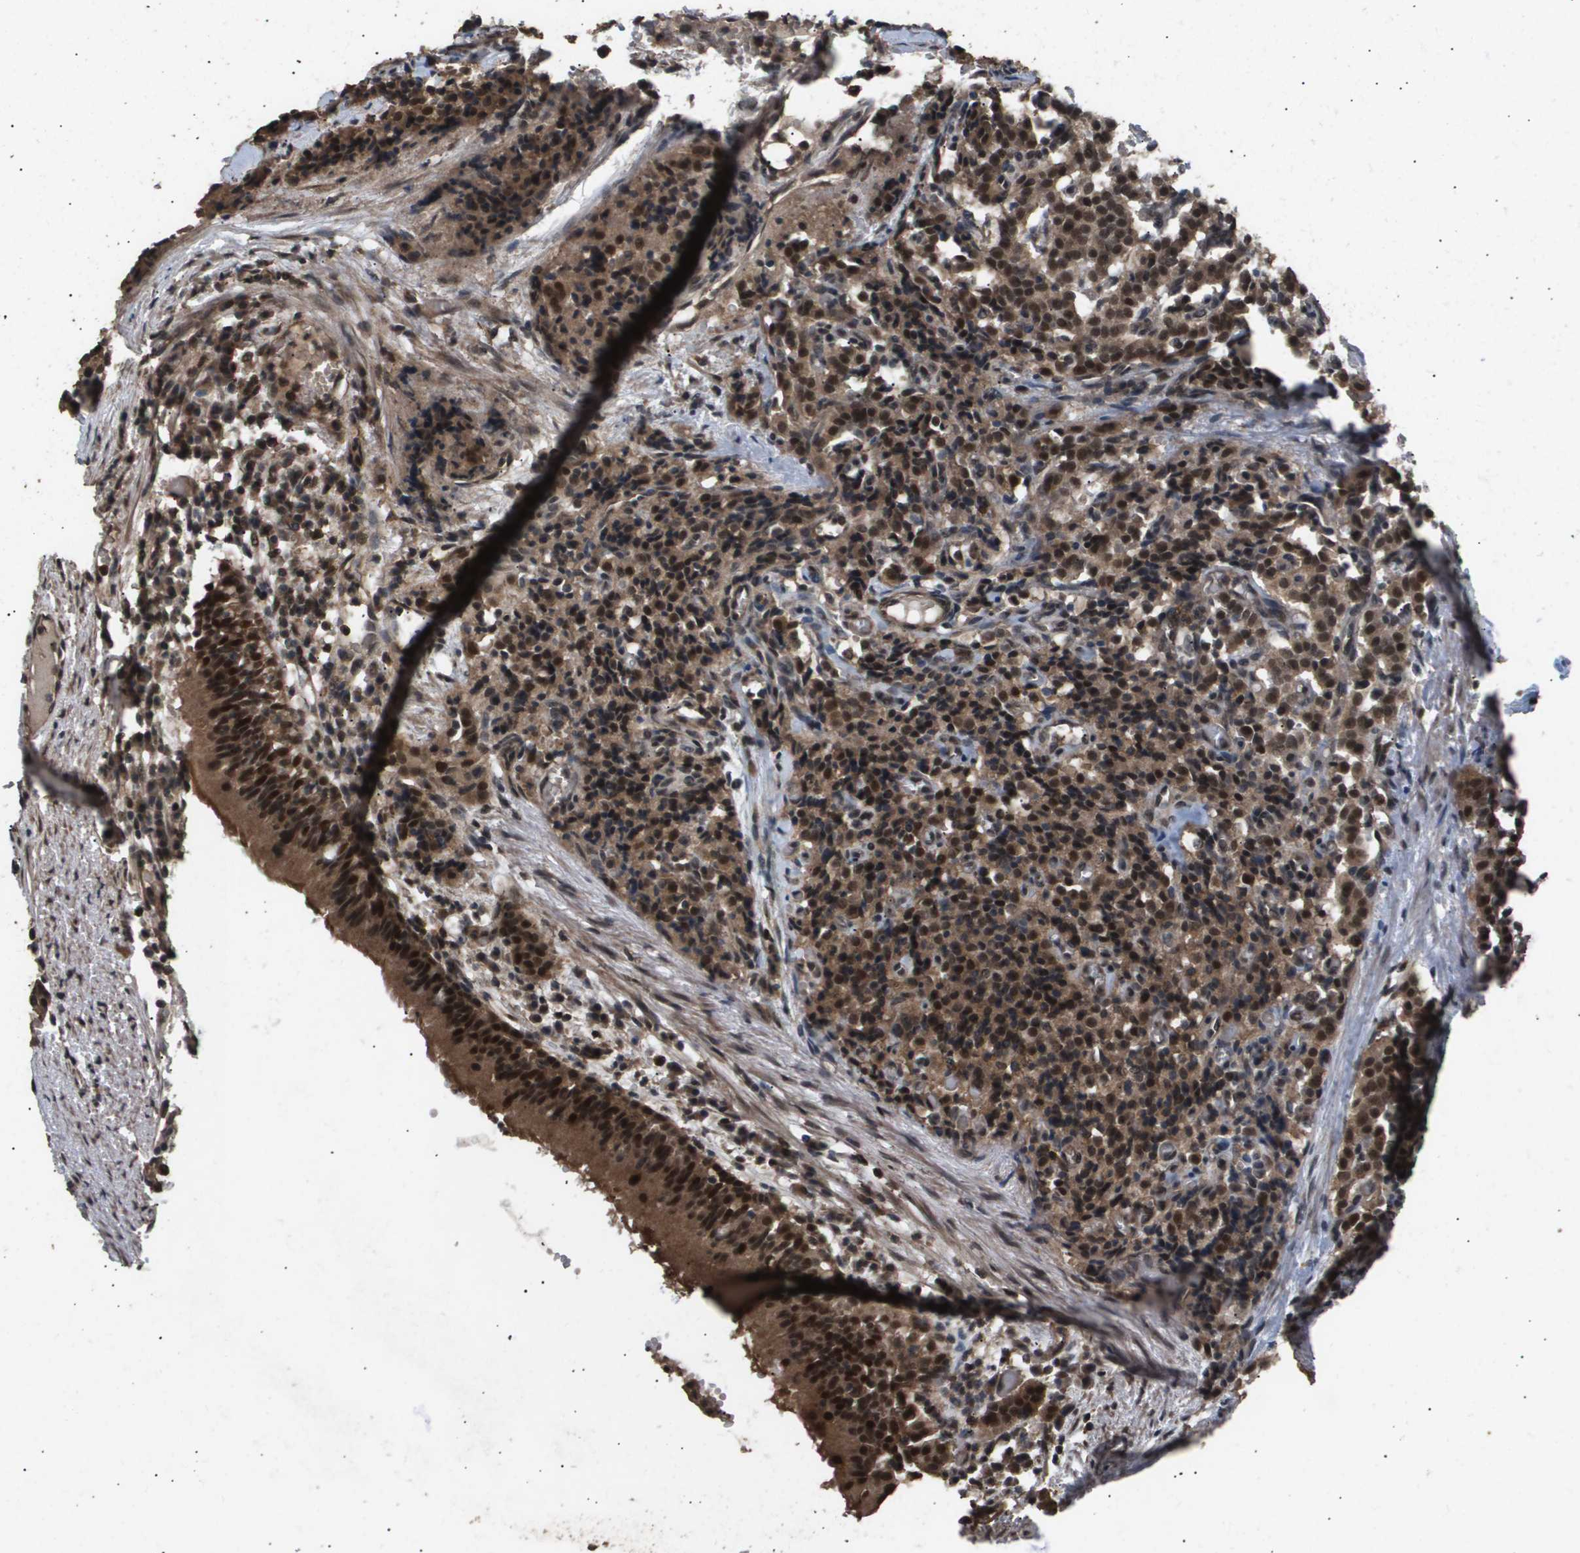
{"staining": {"intensity": "strong", "quantity": ">75%", "location": "cytoplasmic/membranous,nuclear"}, "tissue": "carcinoid", "cell_type": "Tumor cells", "image_type": "cancer", "snomed": [{"axis": "morphology", "description": "Carcinoid, malignant, NOS"}, {"axis": "topography", "description": "Lung"}], "caption": "Approximately >75% of tumor cells in carcinoid display strong cytoplasmic/membranous and nuclear protein staining as visualized by brown immunohistochemical staining.", "gene": "ING1", "patient": {"sex": "male", "age": 30}}